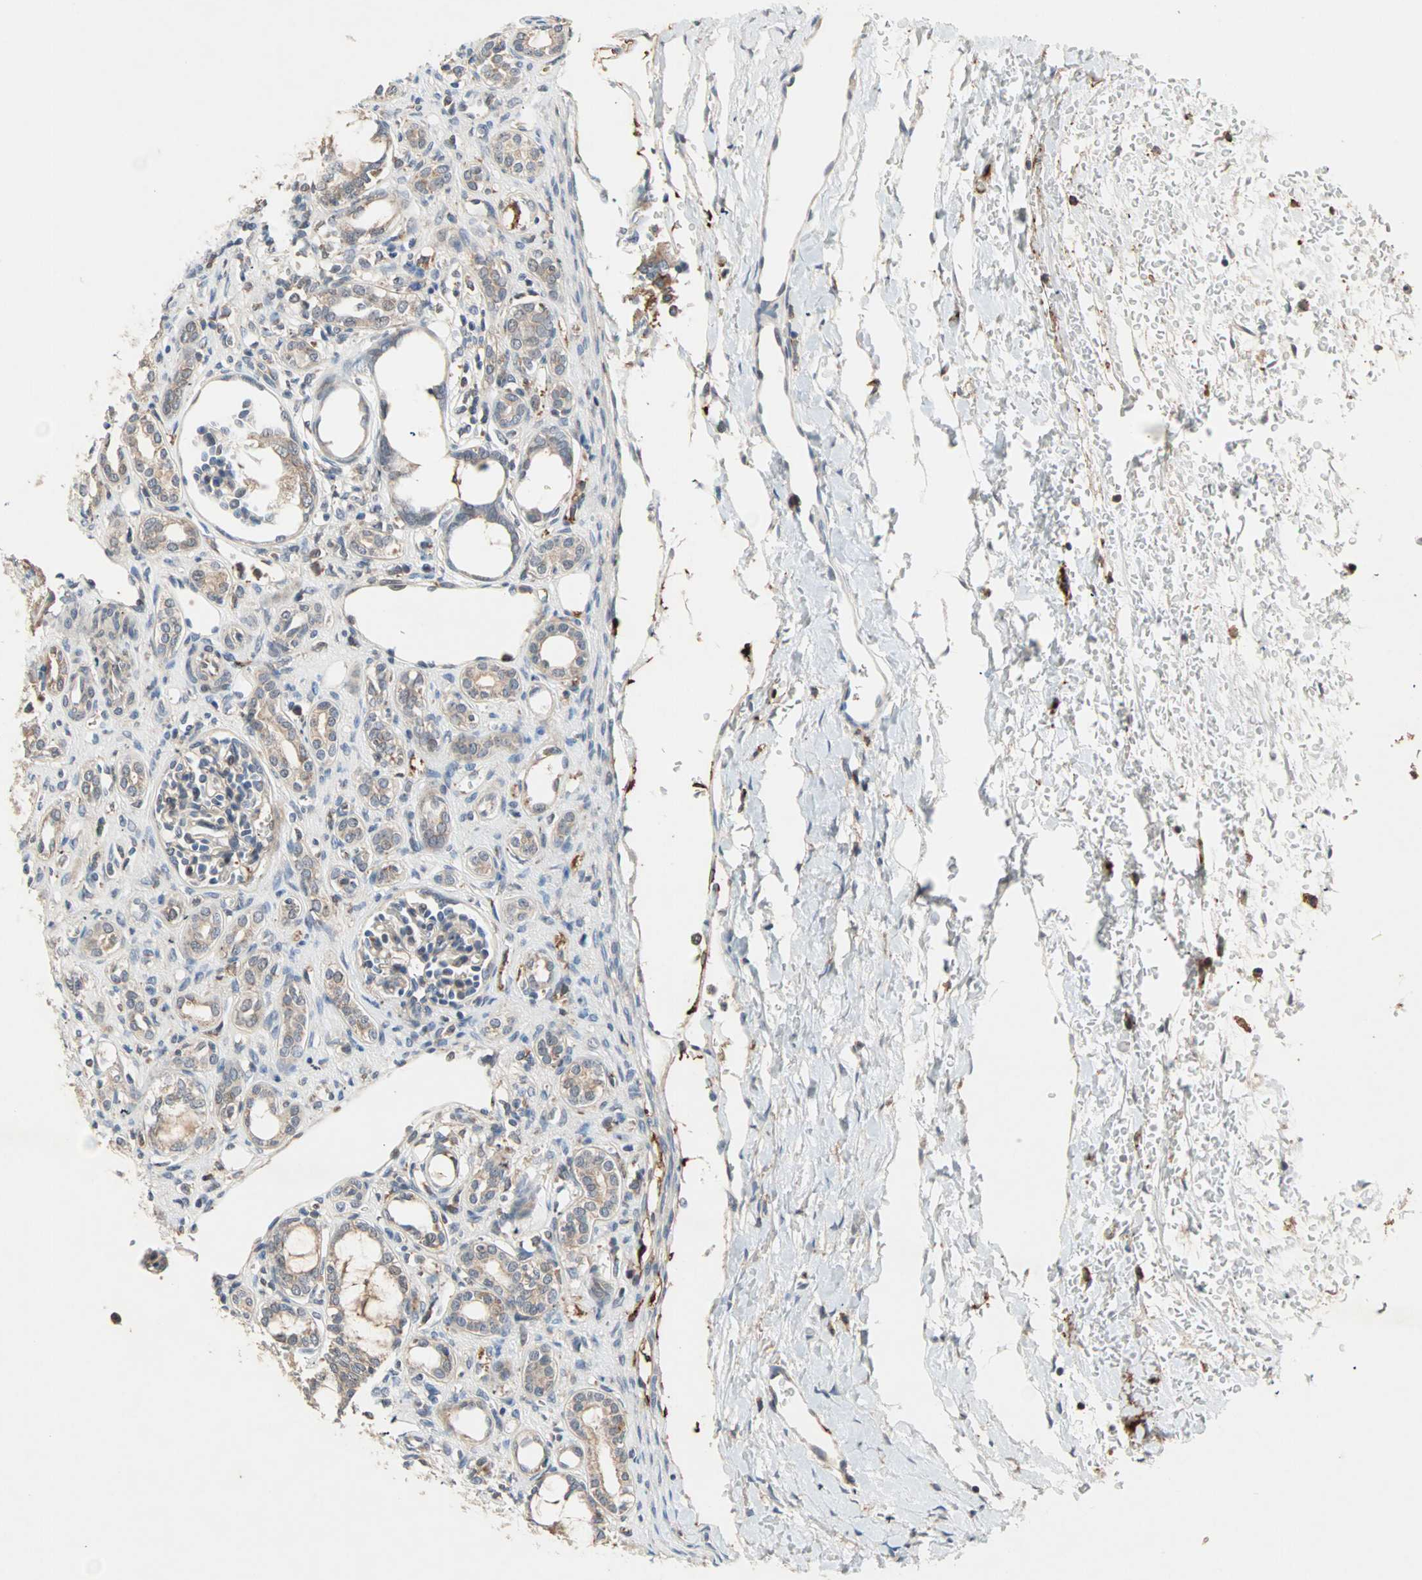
{"staining": {"intensity": "negative", "quantity": "none", "location": "none"}, "tissue": "kidney", "cell_type": "Cells in glomeruli", "image_type": "normal", "snomed": [{"axis": "morphology", "description": "Normal tissue, NOS"}, {"axis": "topography", "description": "Kidney"}], "caption": "High magnification brightfield microscopy of unremarkable kidney stained with DAB (brown) and counterstained with hematoxylin (blue): cells in glomeruli show no significant staining. The staining was performed using DAB to visualize the protein expression in brown, while the nuclei were stained in blue with hematoxylin (Magnification: 20x).", "gene": "PROS1", "patient": {"sex": "male", "age": 7}}